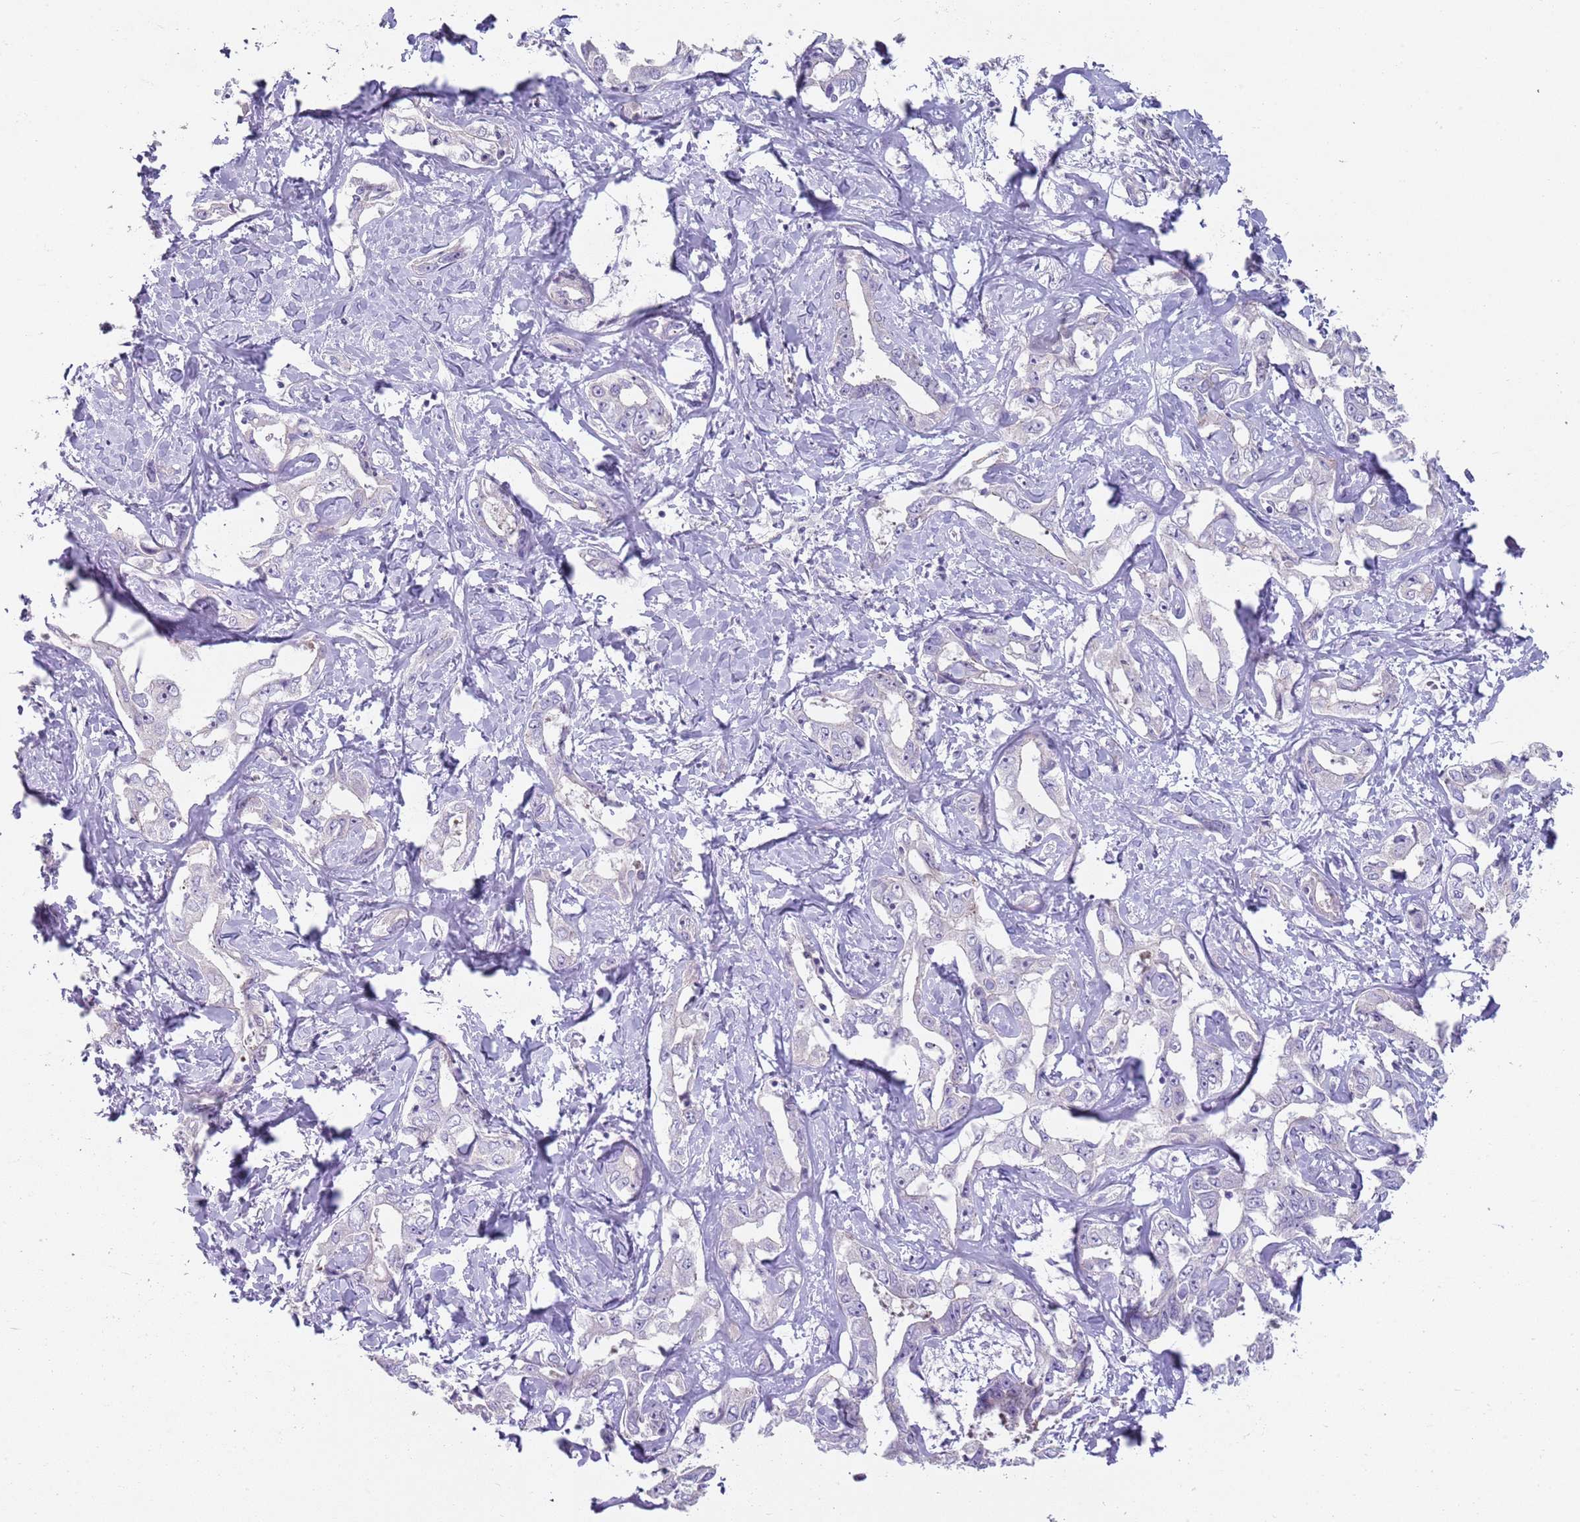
{"staining": {"intensity": "negative", "quantity": "none", "location": "none"}, "tissue": "liver cancer", "cell_type": "Tumor cells", "image_type": "cancer", "snomed": [{"axis": "morphology", "description": "Cholangiocarcinoma"}, {"axis": "topography", "description": "Liver"}], "caption": "High power microscopy image of an immunohistochemistry histopathology image of cholangiocarcinoma (liver), revealing no significant expression in tumor cells. The staining was performed using DAB (3,3'-diaminobenzidine) to visualize the protein expression in brown, while the nuclei were stained in blue with hematoxylin (Magnification: 20x).", "gene": "ZNF583", "patient": {"sex": "male", "age": 59}}